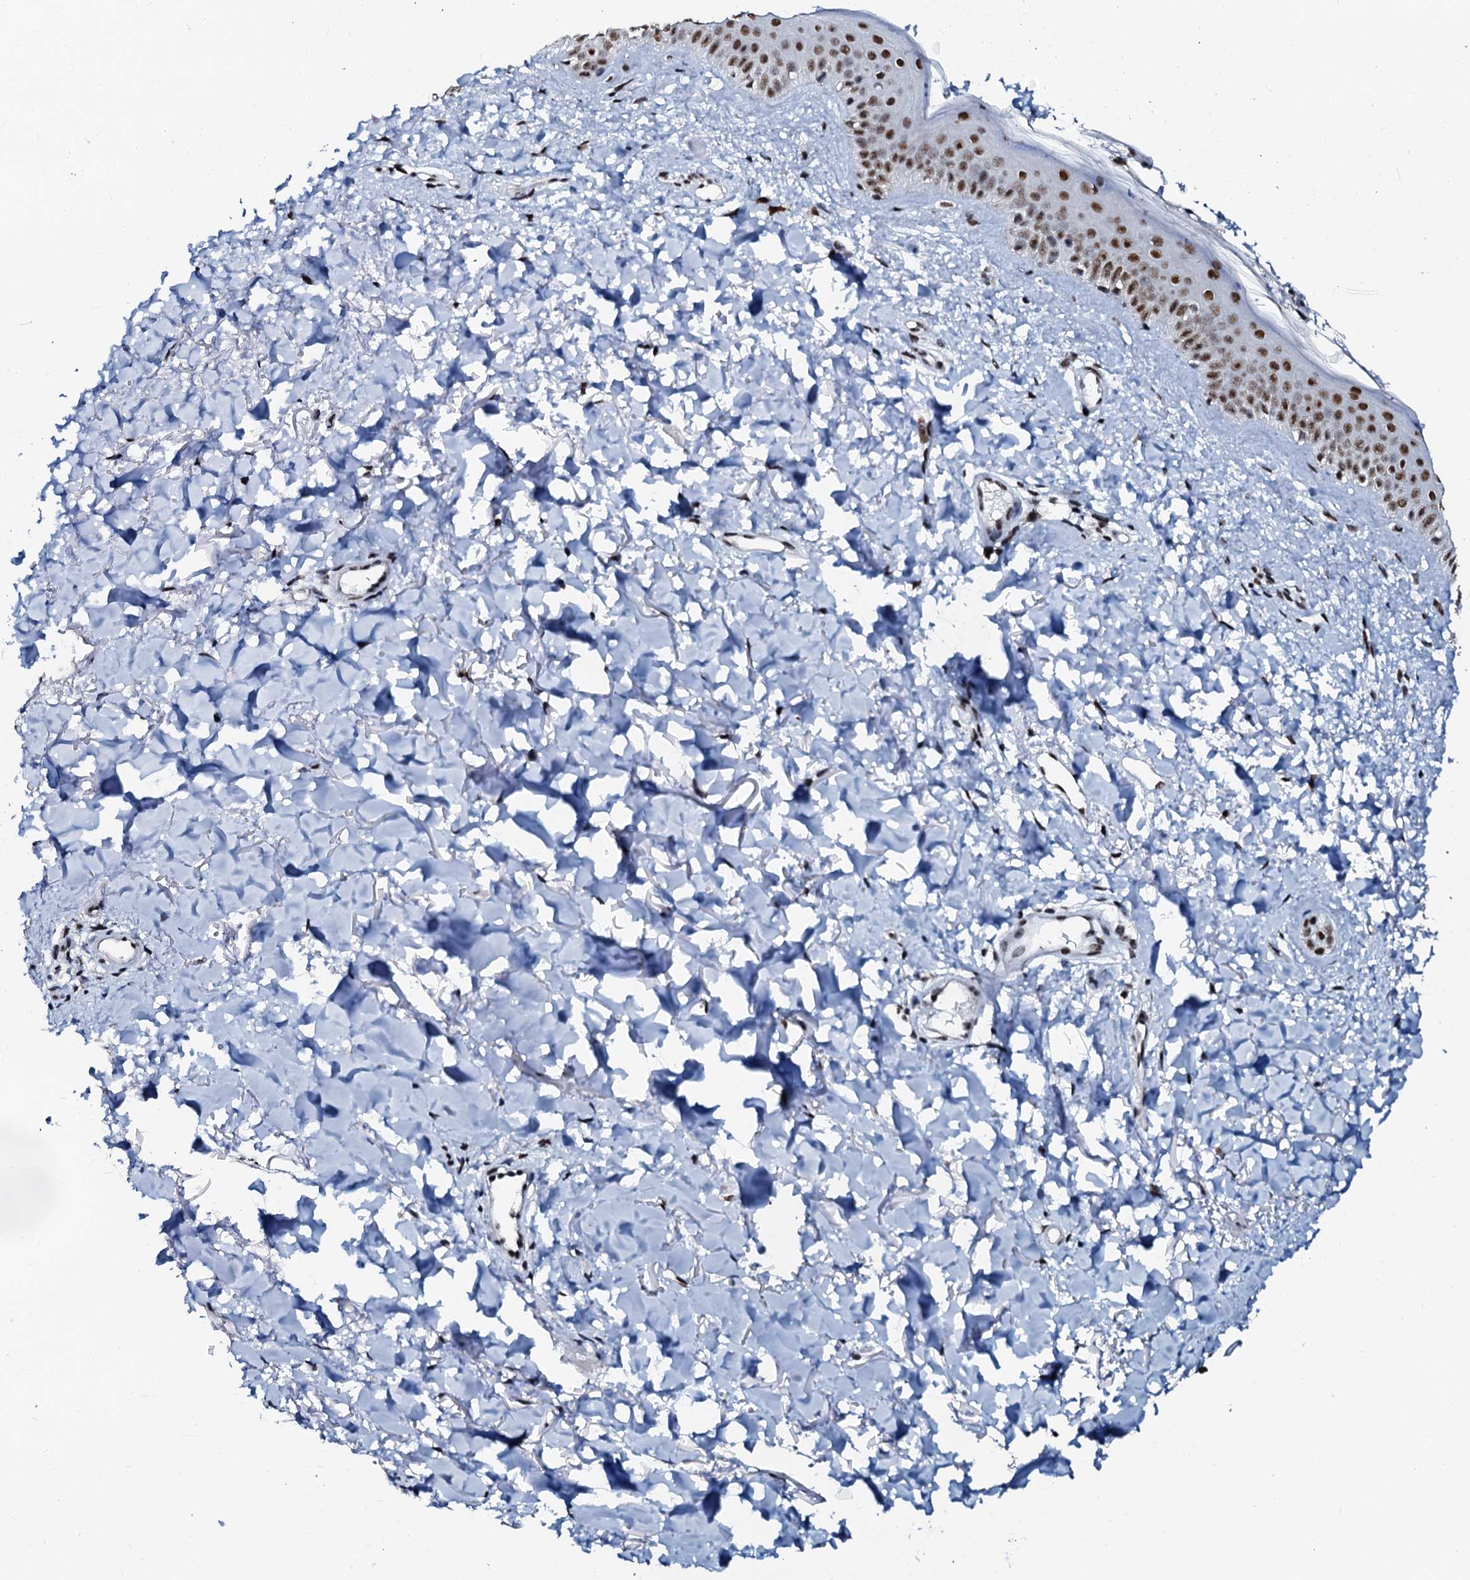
{"staining": {"intensity": "strong", "quantity": ">75%", "location": "nuclear"}, "tissue": "skin", "cell_type": "Fibroblasts", "image_type": "normal", "snomed": [{"axis": "morphology", "description": "Normal tissue, NOS"}, {"axis": "topography", "description": "Skin"}], "caption": "Immunohistochemical staining of unremarkable human skin displays high levels of strong nuclear expression in about >75% of fibroblasts. (Brightfield microscopy of DAB IHC at high magnification).", "gene": "SLTM", "patient": {"sex": "female", "age": 58}}